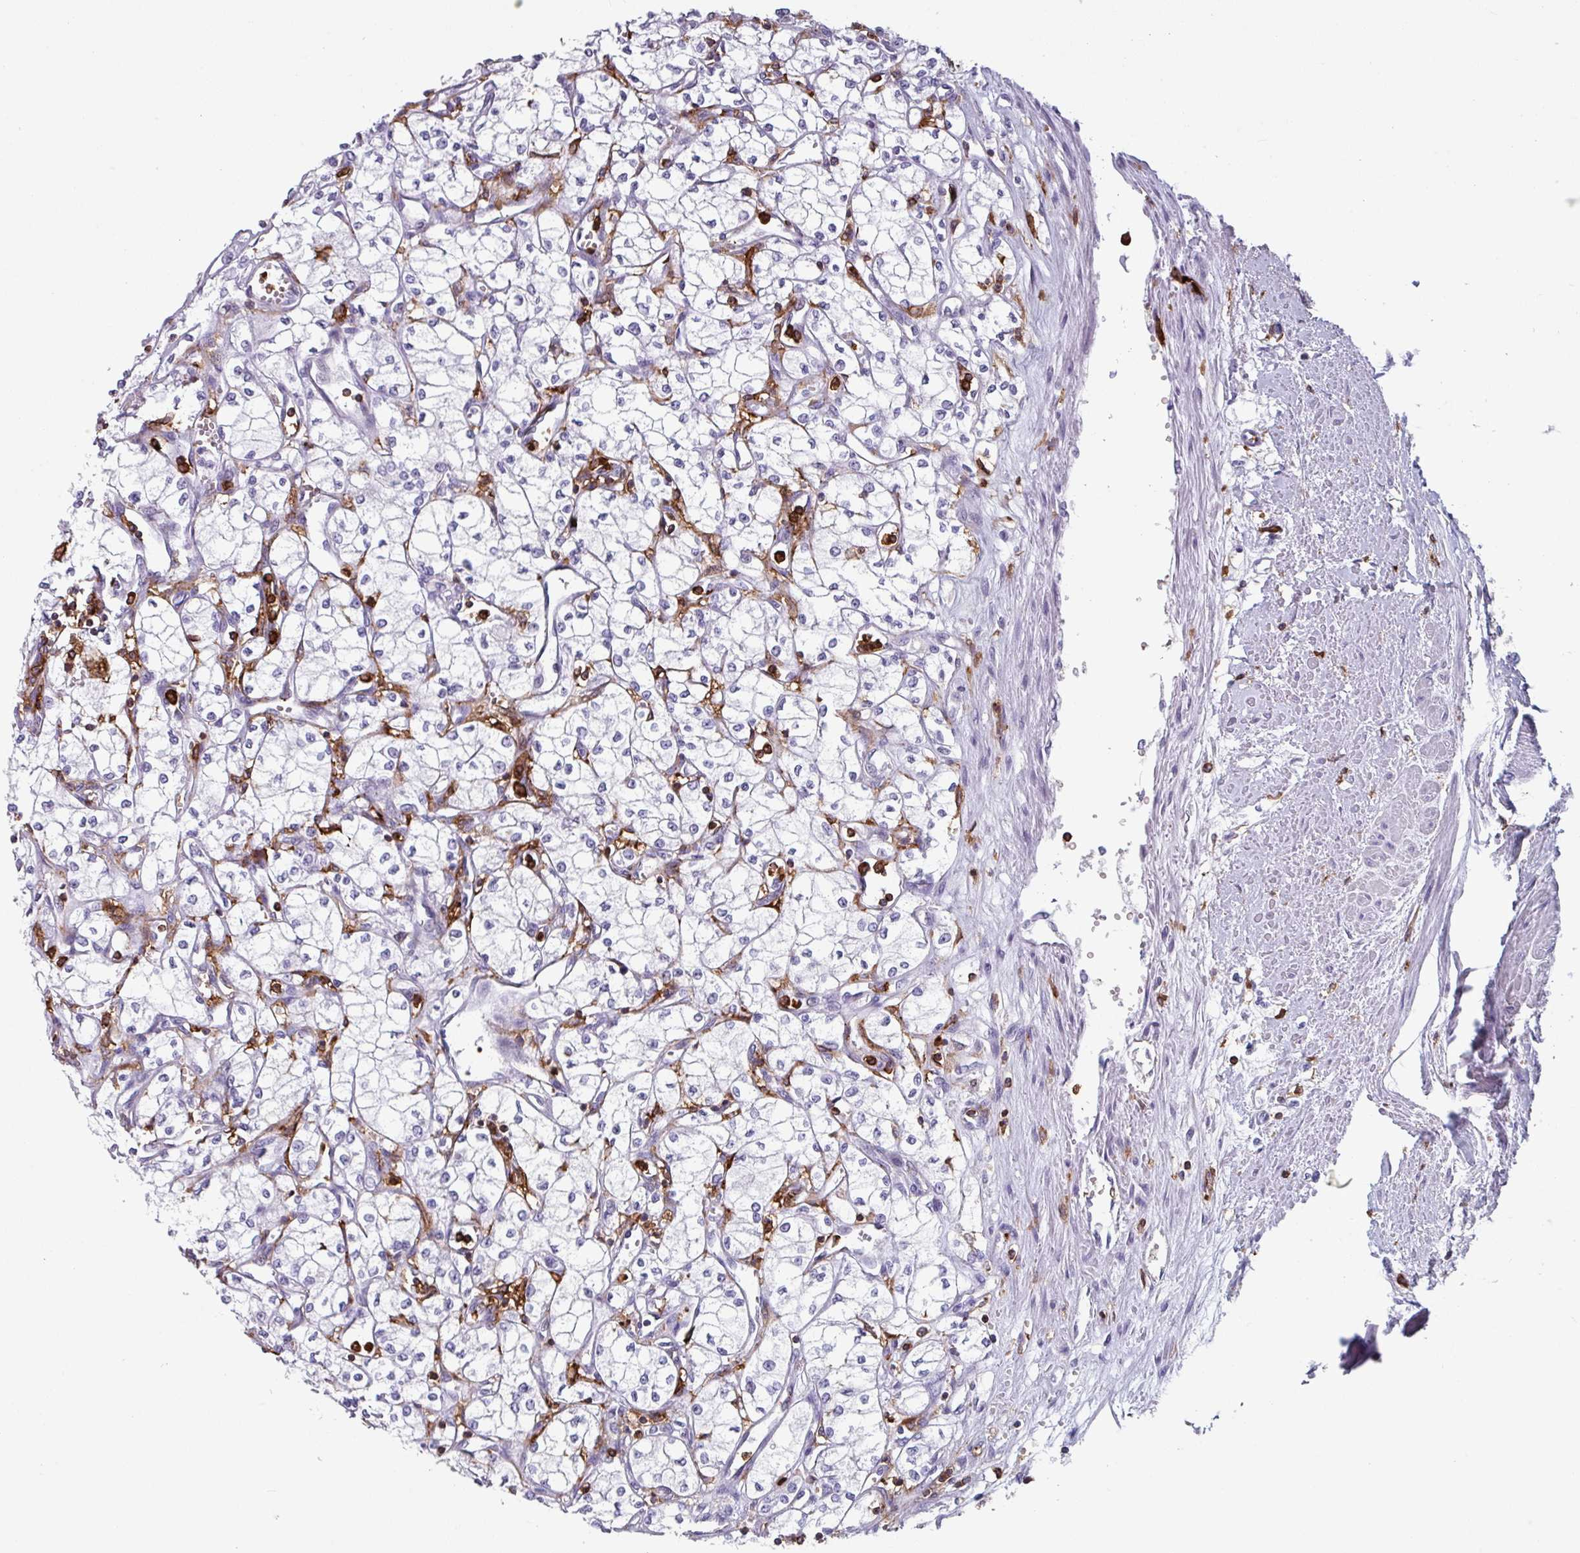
{"staining": {"intensity": "negative", "quantity": "none", "location": "none"}, "tissue": "renal cancer", "cell_type": "Tumor cells", "image_type": "cancer", "snomed": [{"axis": "morphology", "description": "Adenocarcinoma, NOS"}, {"axis": "topography", "description": "Kidney"}], "caption": "The IHC photomicrograph has no significant staining in tumor cells of renal cancer tissue.", "gene": "EXOSC5", "patient": {"sex": "male", "age": 59}}